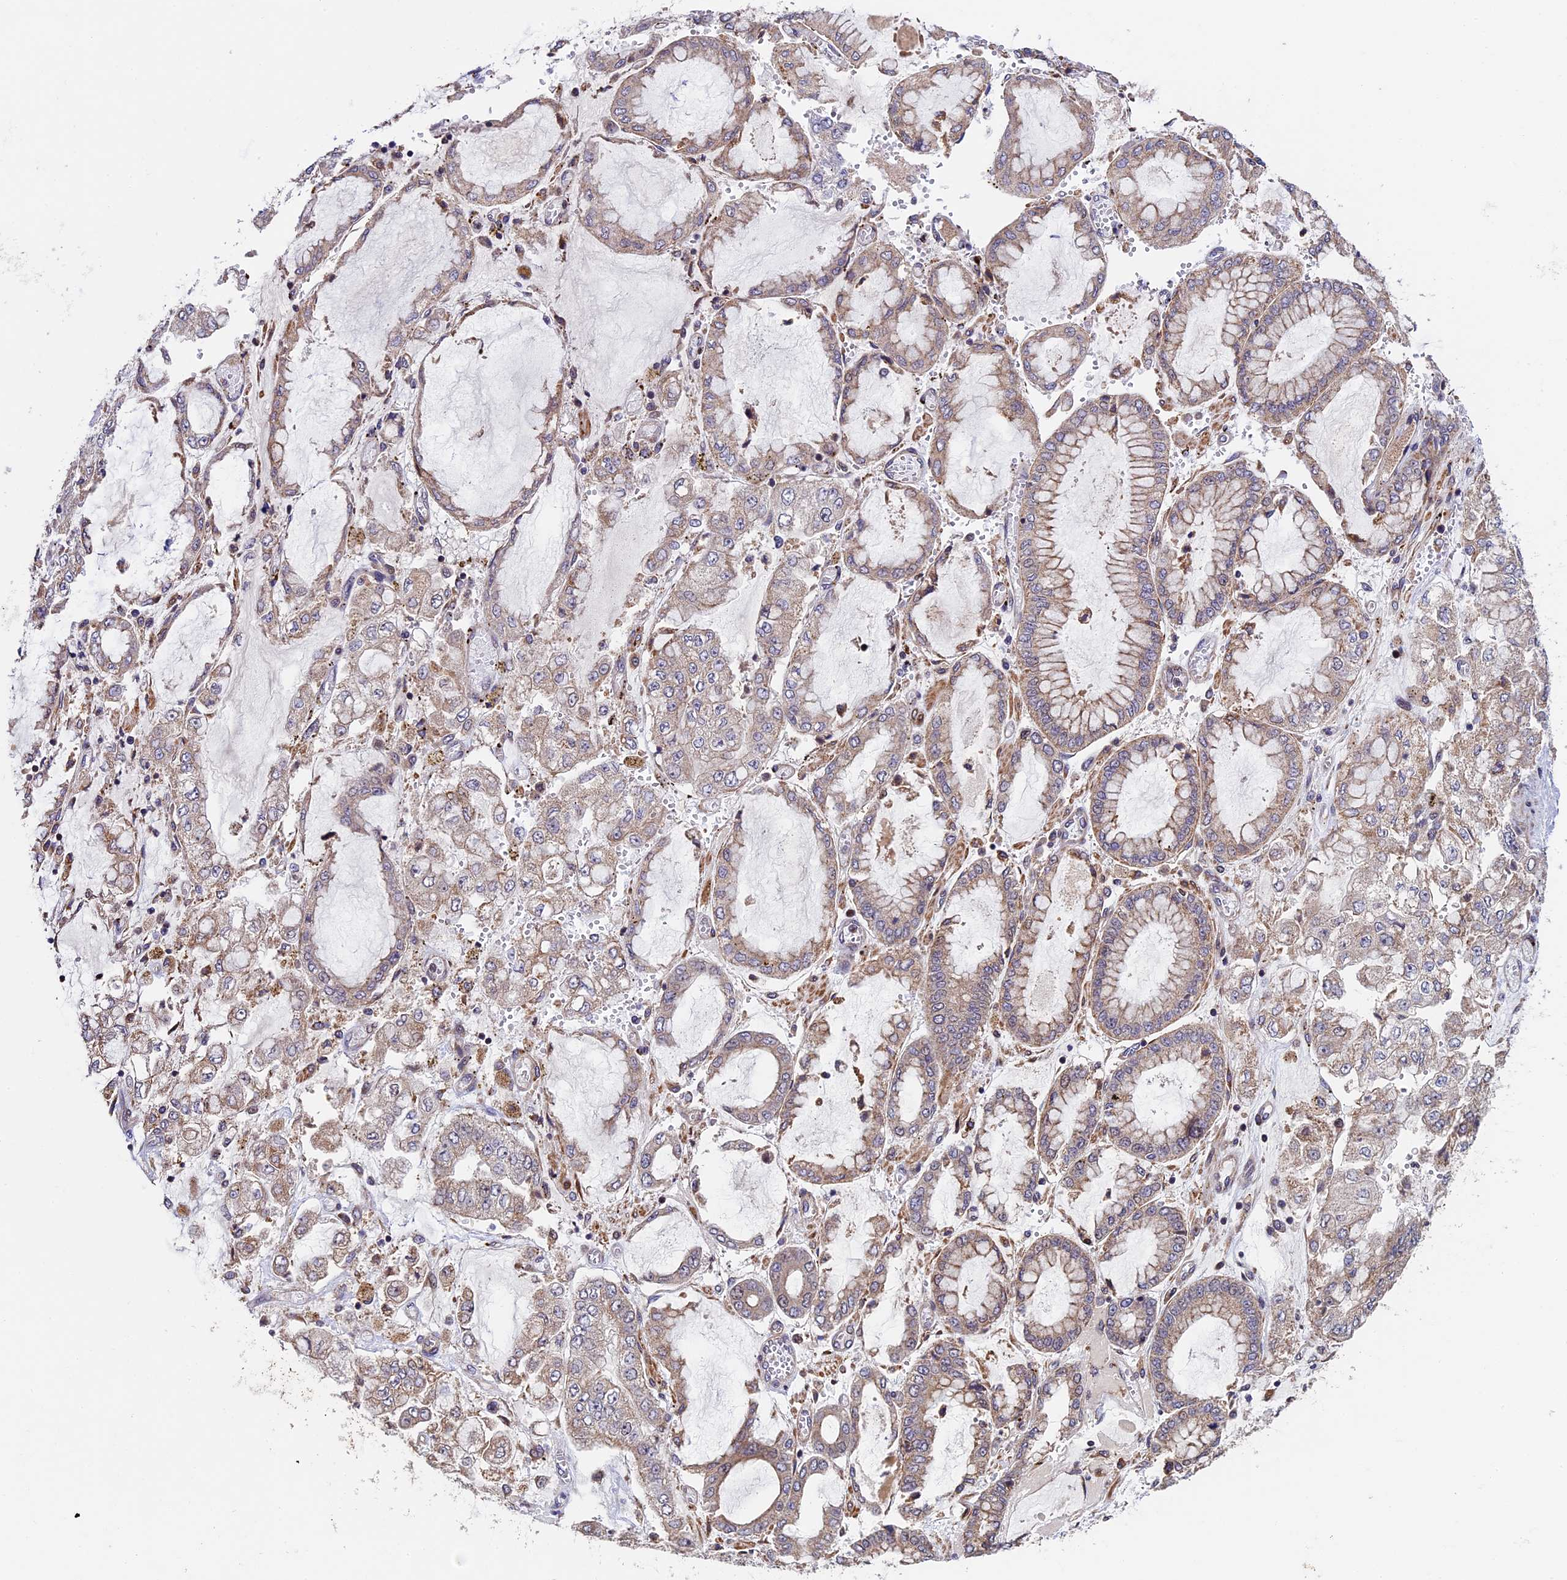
{"staining": {"intensity": "weak", "quantity": ">75%", "location": "cytoplasmic/membranous"}, "tissue": "stomach cancer", "cell_type": "Tumor cells", "image_type": "cancer", "snomed": [{"axis": "morphology", "description": "Adenocarcinoma, NOS"}, {"axis": "topography", "description": "Stomach"}], "caption": "Immunohistochemistry (IHC) staining of stomach cancer (adenocarcinoma), which shows low levels of weak cytoplasmic/membranous staining in about >75% of tumor cells indicating weak cytoplasmic/membranous protein expression. The staining was performed using DAB (brown) for protein detection and nuclei were counterstained in hematoxylin (blue).", "gene": "RNF17", "patient": {"sex": "male", "age": 76}}